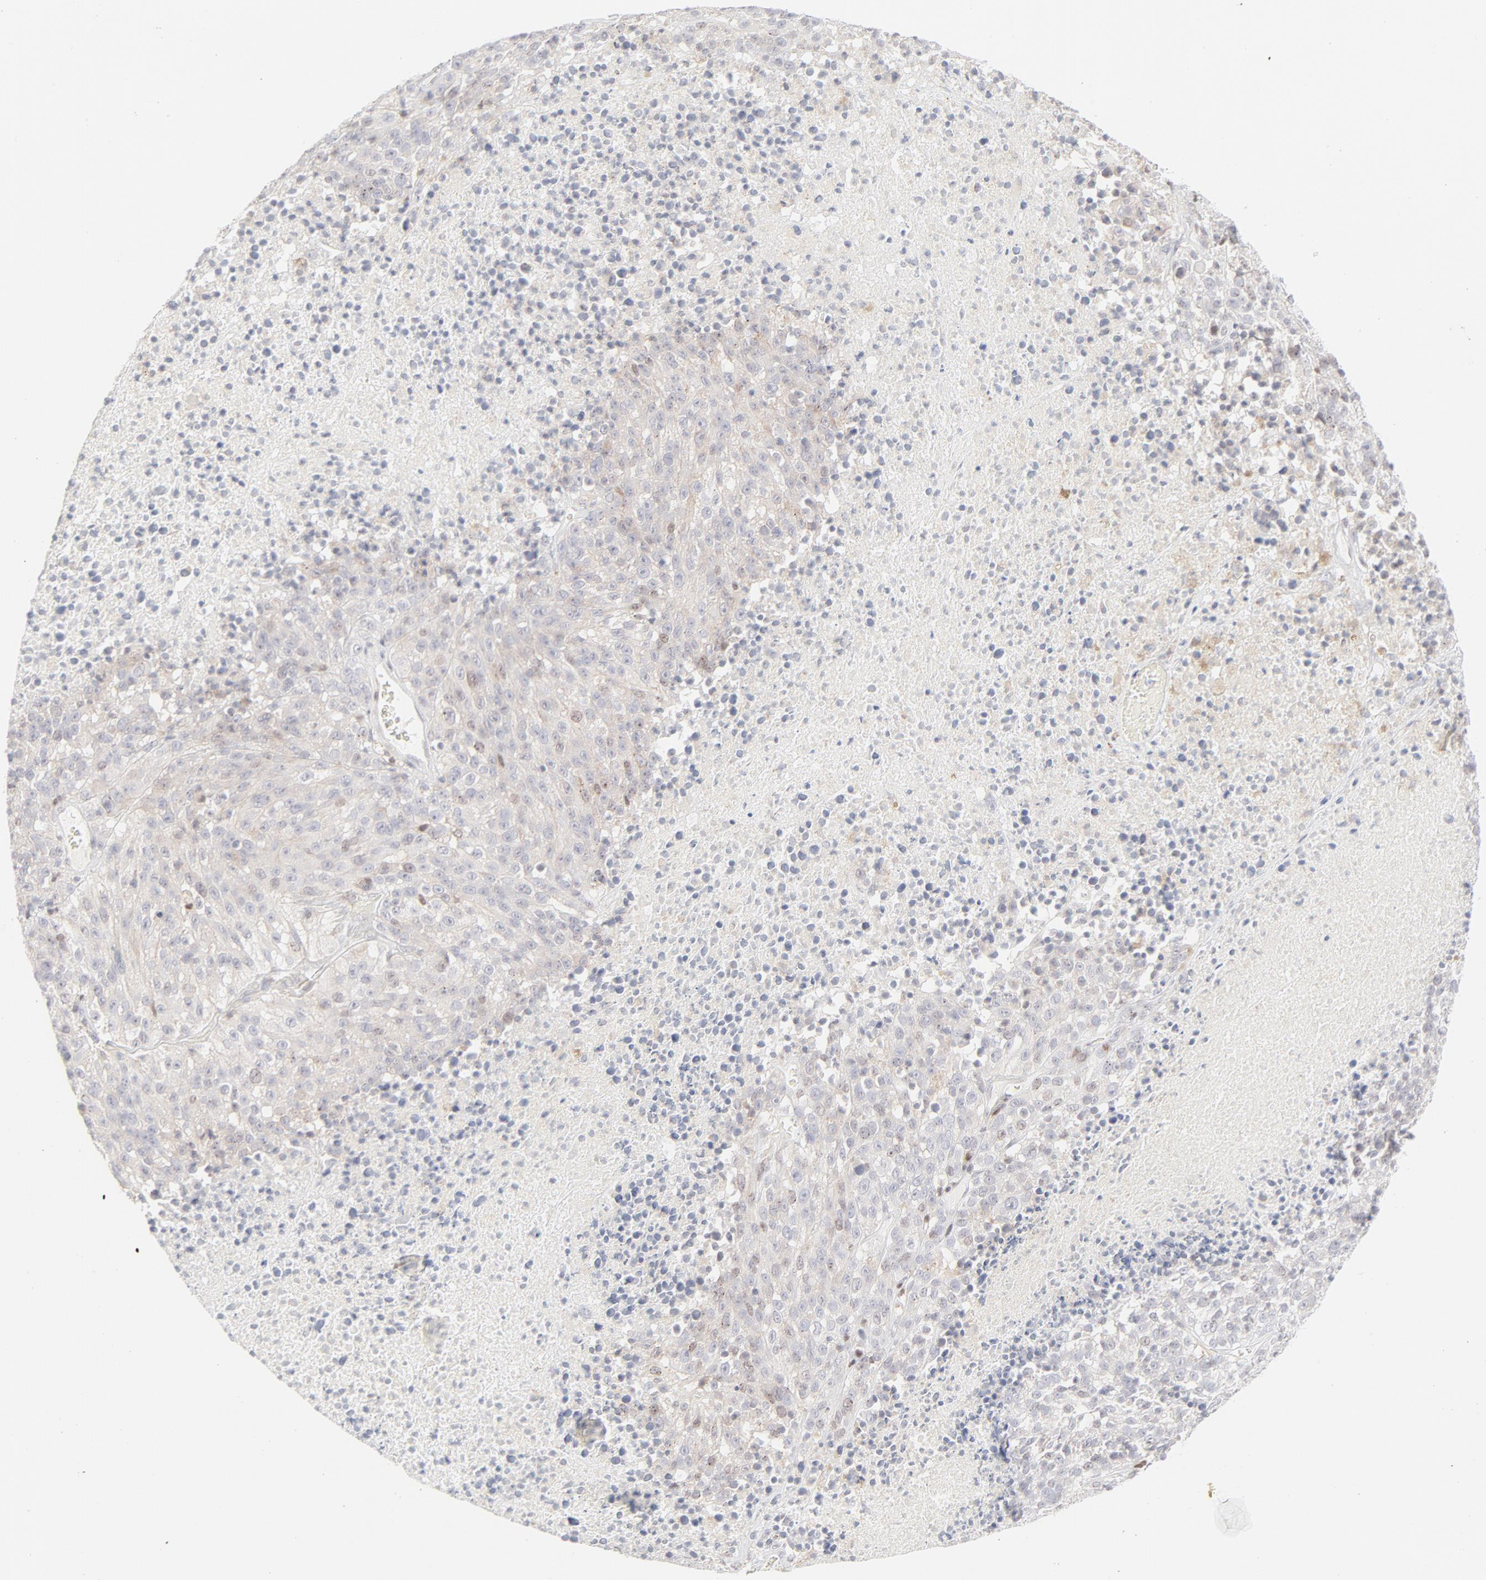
{"staining": {"intensity": "moderate", "quantity": "<25%", "location": "cytoplasmic/membranous"}, "tissue": "melanoma", "cell_type": "Tumor cells", "image_type": "cancer", "snomed": [{"axis": "morphology", "description": "Malignant melanoma, Metastatic site"}, {"axis": "topography", "description": "Cerebral cortex"}], "caption": "This is a micrograph of immunohistochemistry (IHC) staining of melanoma, which shows moderate positivity in the cytoplasmic/membranous of tumor cells.", "gene": "PRKCB", "patient": {"sex": "female", "age": 52}}